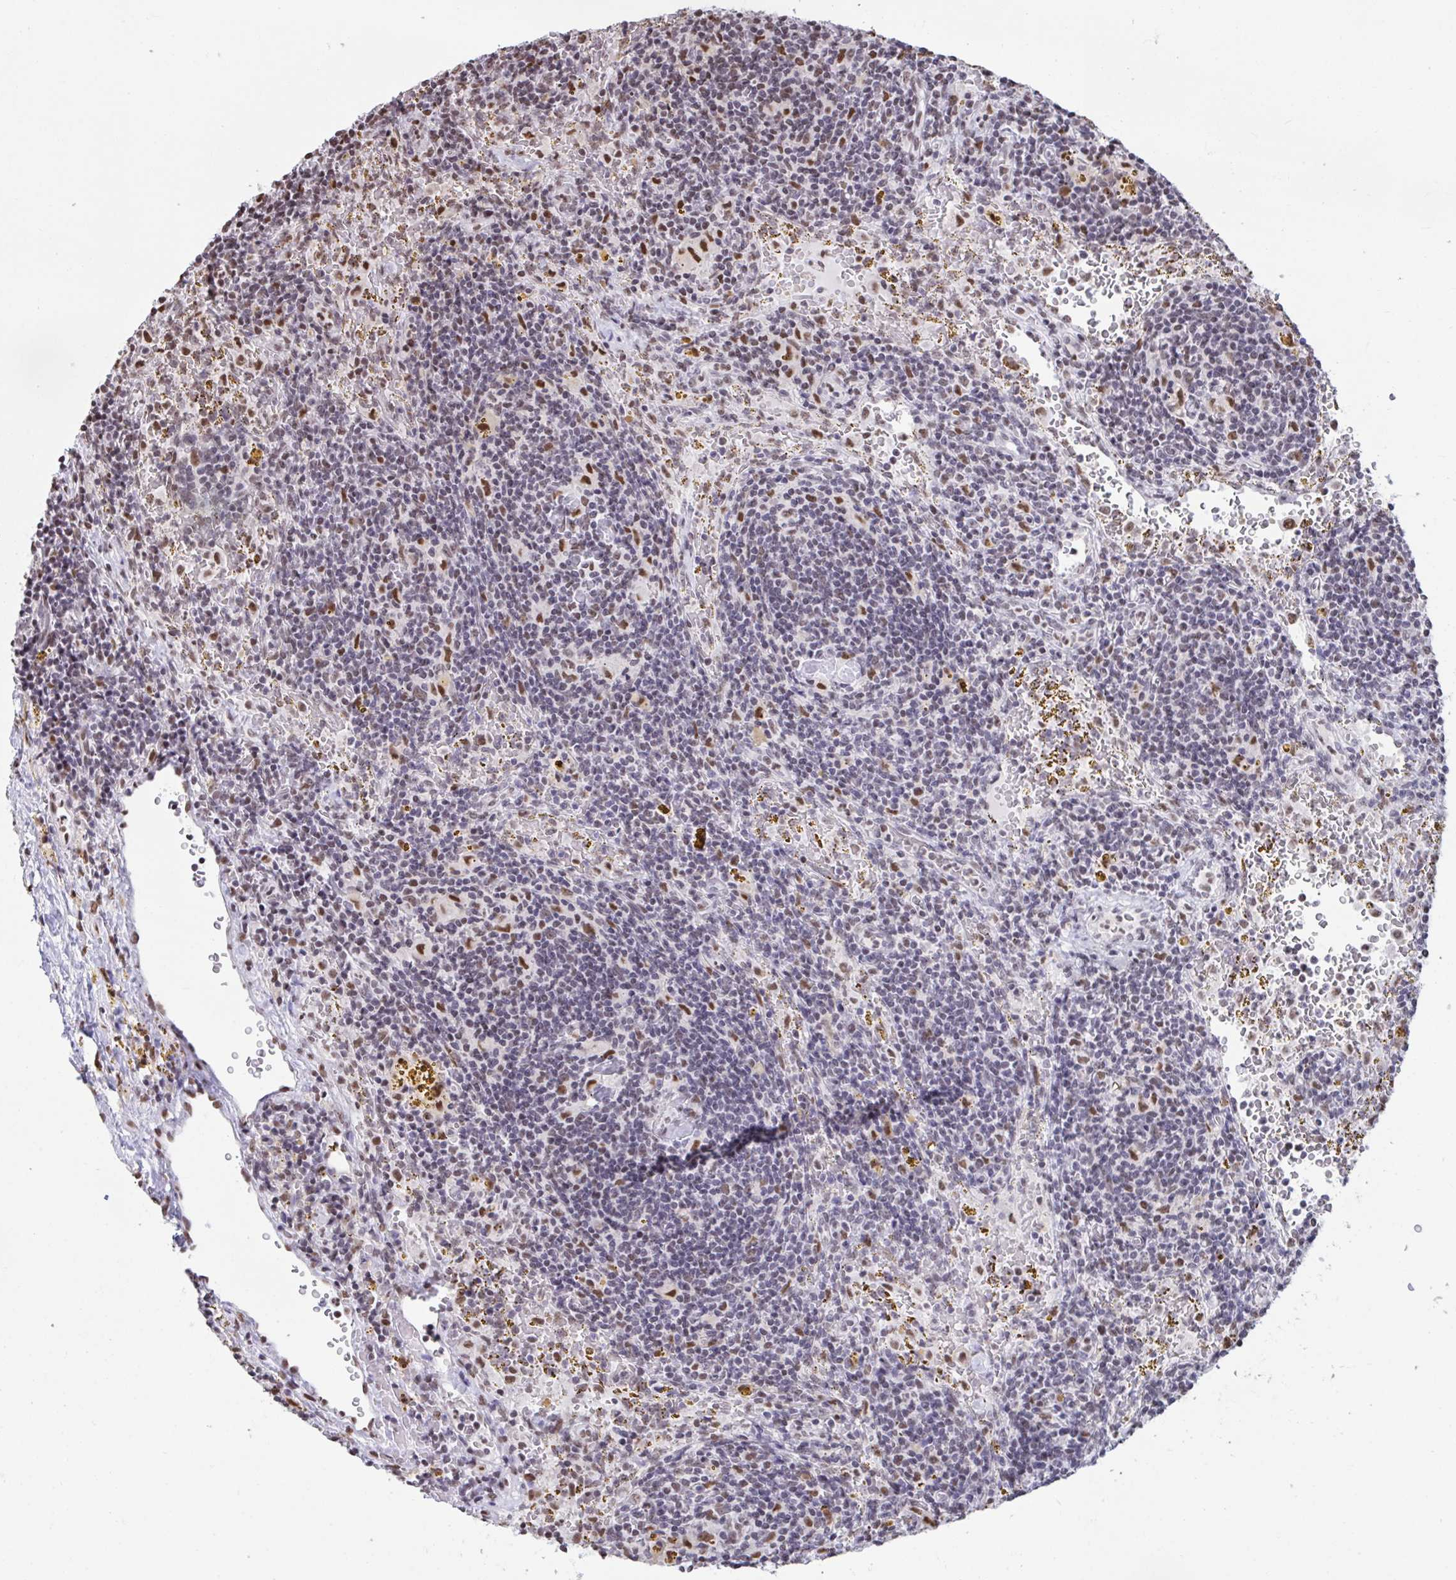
{"staining": {"intensity": "negative", "quantity": "none", "location": "none"}, "tissue": "lymphoma", "cell_type": "Tumor cells", "image_type": "cancer", "snomed": [{"axis": "morphology", "description": "Malignant lymphoma, non-Hodgkin's type, Low grade"}, {"axis": "topography", "description": "Spleen"}], "caption": "Immunohistochemistry (IHC) micrograph of neoplastic tissue: lymphoma stained with DAB (3,3'-diaminobenzidine) exhibits no significant protein staining in tumor cells.", "gene": "HNRNPDL", "patient": {"sex": "female", "age": 70}}